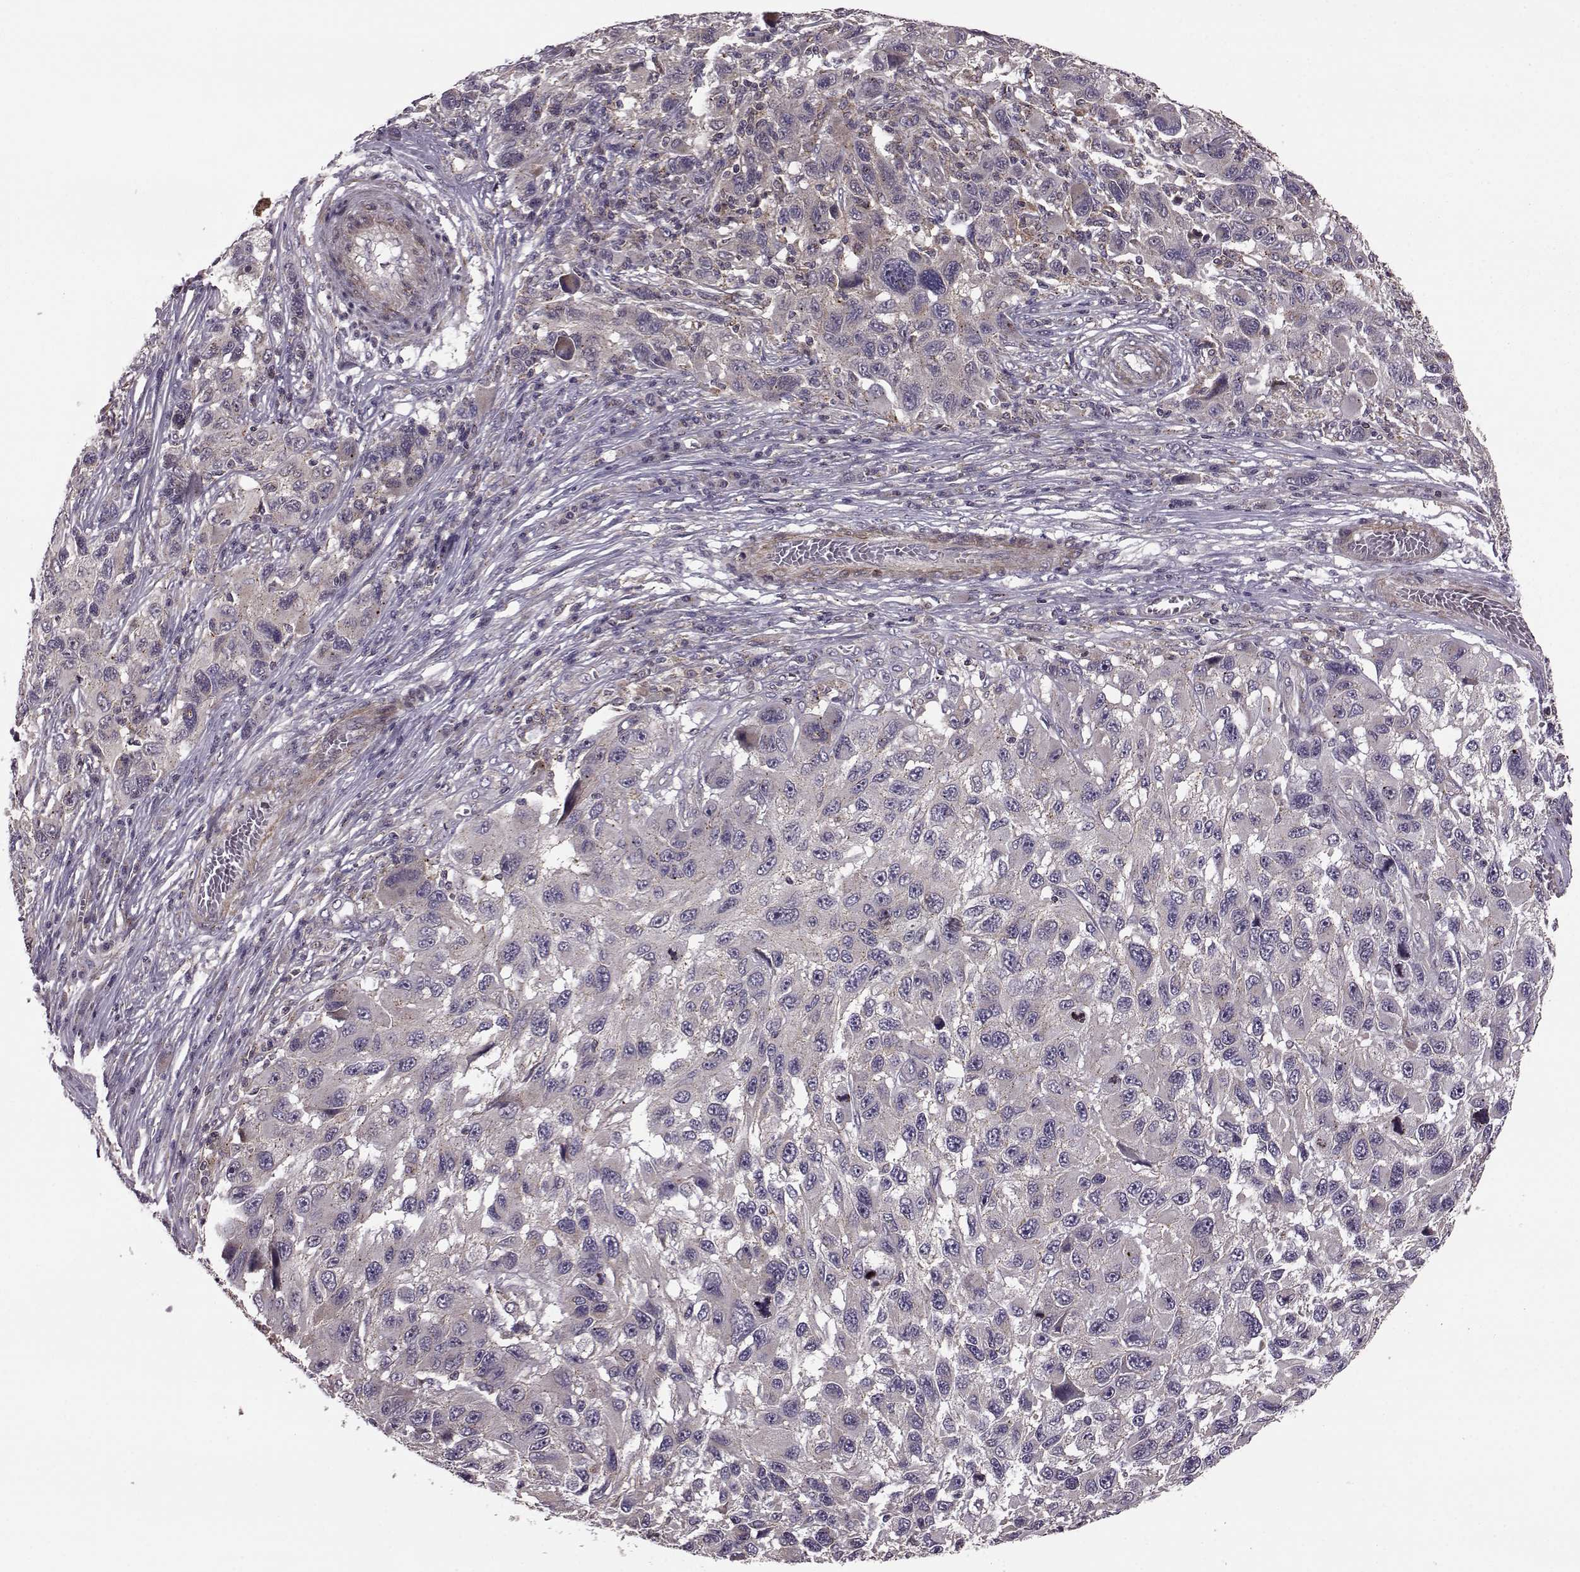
{"staining": {"intensity": "weak", "quantity": "25%-75%", "location": "cytoplasmic/membranous"}, "tissue": "melanoma", "cell_type": "Tumor cells", "image_type": "cancer", "snomed": [{"axis": "morphology", "description": "Malignant melanoma, NOS"}, {"axis": "topography", "description": "Skin"}], "caption": "IHC of malignant melanoma reveals low levels of weak cytoplasmic/membranous expression in approximately 25%-75% of tumor cells.", "gene": "FNIP2", "patient": {"sex": "male", "age": 53}}